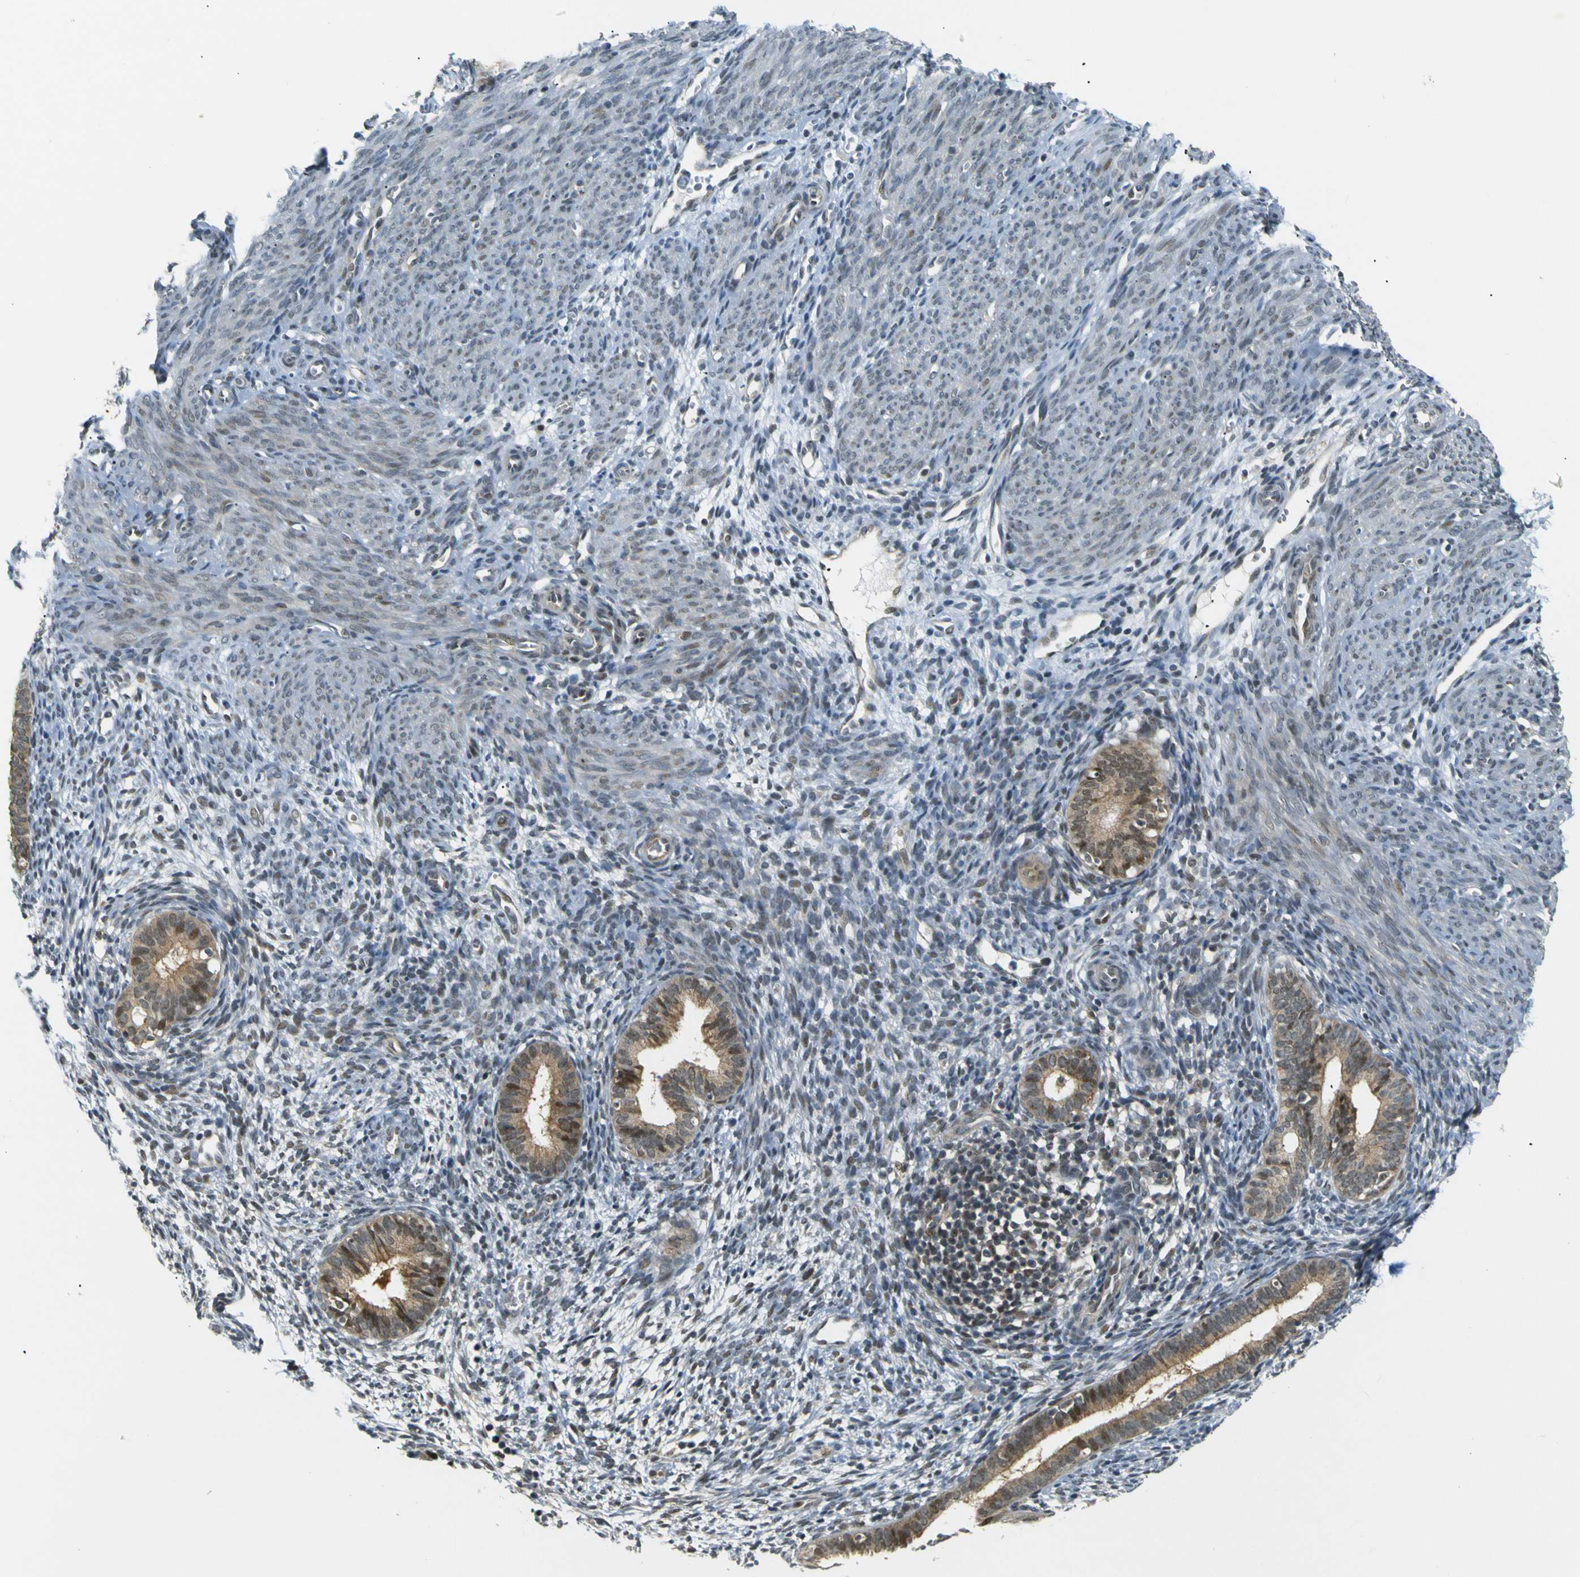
{"staining": {"intensity": "moderate", "quantity": "<25%", "location": "nuclear"}, "tissue": "endometrium", "cell_type": "Cells in endometrial stroma", "image_type": "normal", "snomed": [{"axis": "morphology", "description": "Normal tissue, NOS"}, {"axis": "morphology", "description": "Adenocarcinoma, NOS"}, {"axis": "topography", "description": "Endometrium"}, {"axis": "topography", "description": "Ovary"}], "caption": "Immunohistochemistry of unremarkable human endometrium exhibits low levels of moderate nuclear positivity in approximately <25% of cells in endometrial stroma. (brown staining indicates protein expression, while blue staining denotes nuclei).", "gene": "SKP1", "patient": {"sex": "female", "age": 68}}